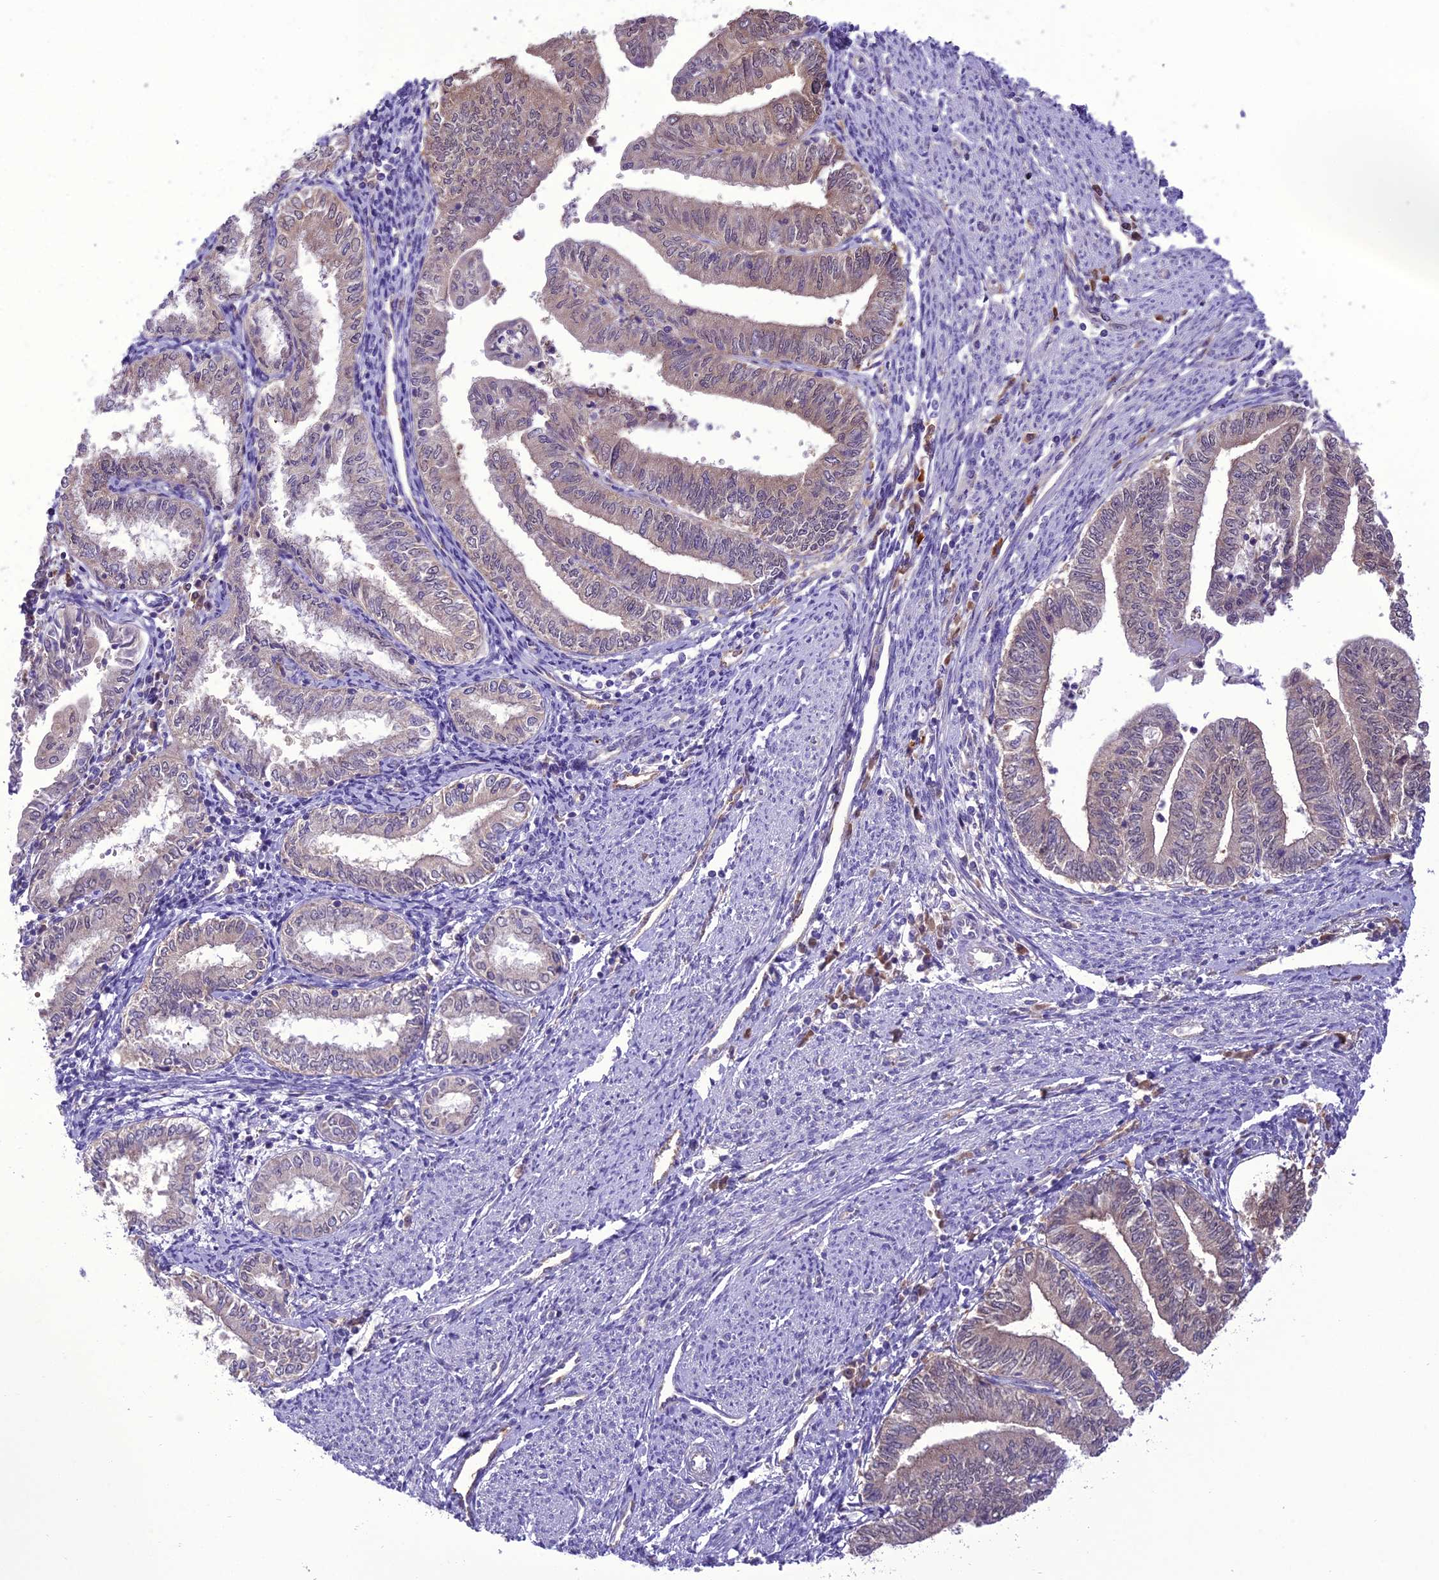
{"staining": {"intensity": "weak", "quantity": "<25%", "location": "cytoplasmic/membranous"}, "tissue": "endometrial cancer", "cell_type": "Tumor cells", "image_type": "cancer", "snomed": [{"axis": "morphology", "description": "Adenocarcinoma, NOS"}, {"axis": "topography", "description": "Endometrium"}], "caption": "Histopathology image shows no protein expression in tumor cells of endometrial cancer (adenocarcinoma) tissue.", "gene": "BORCS6", "patient": {"sex": "female", "age": 66}}